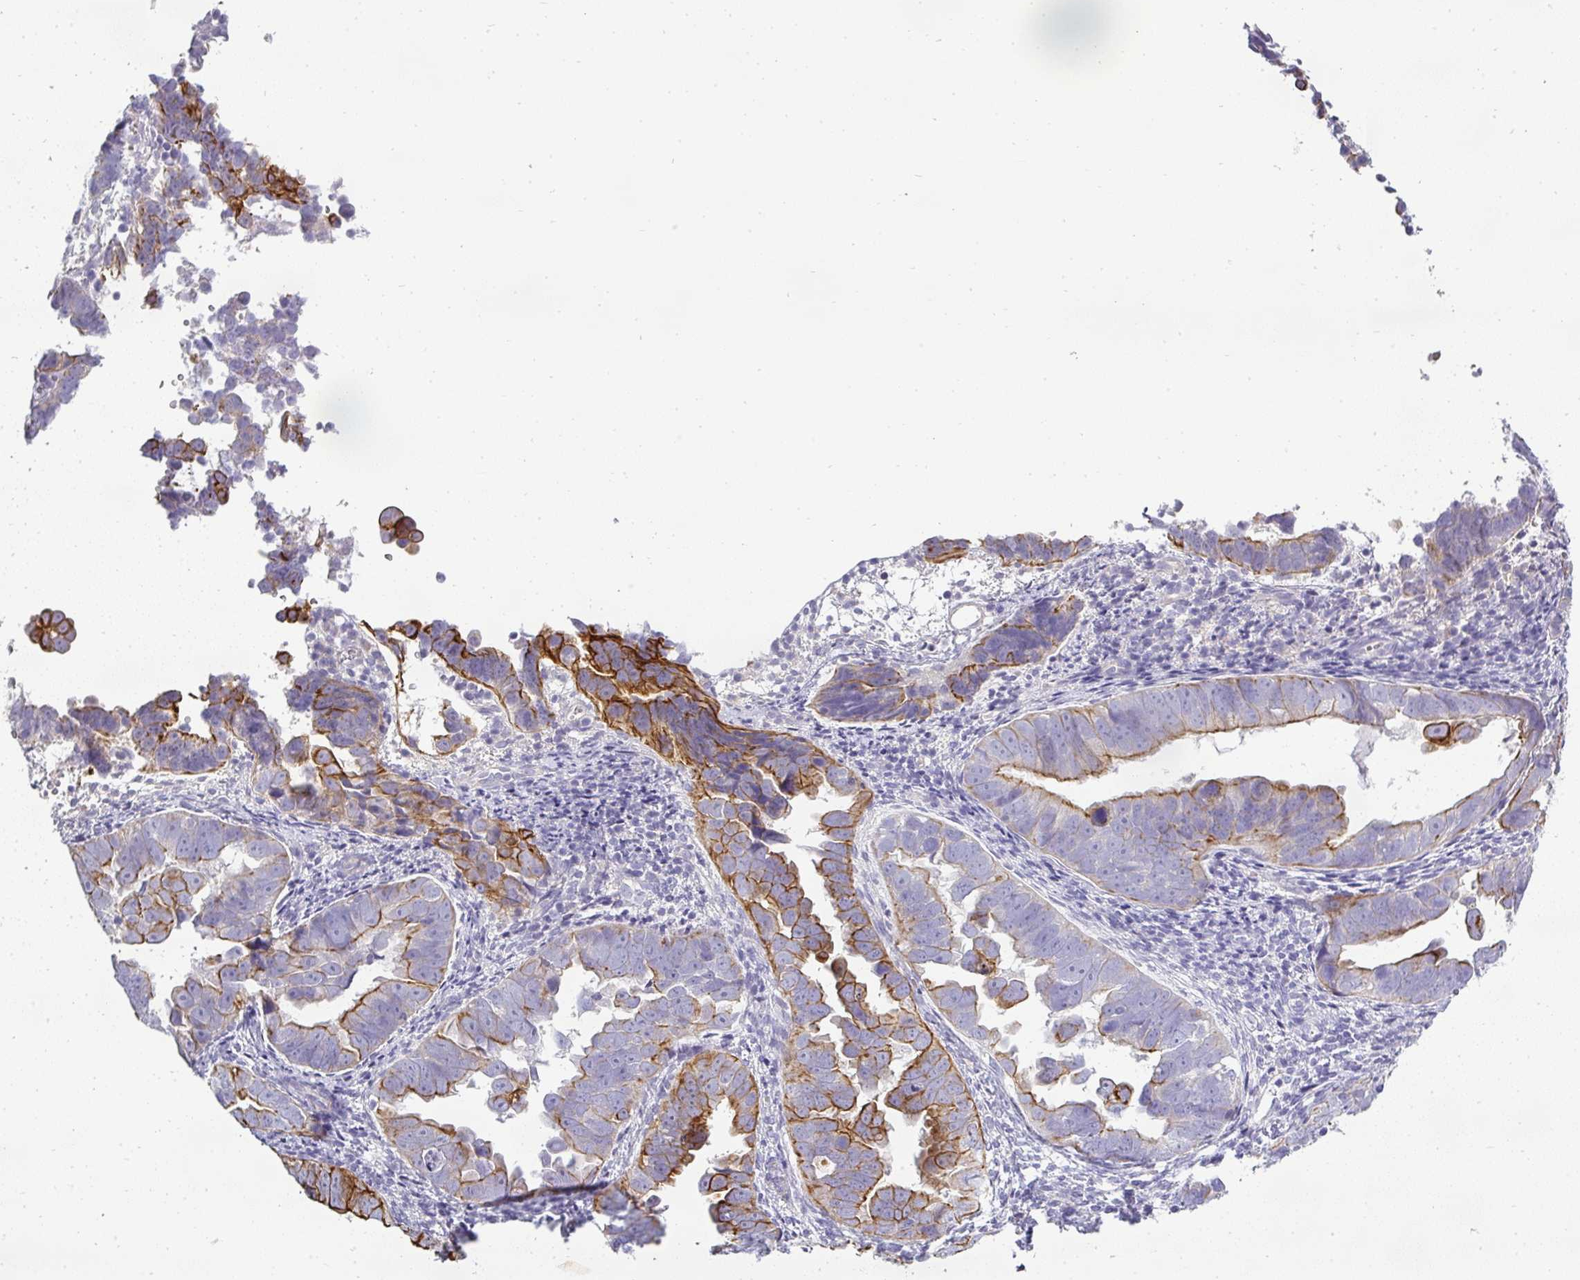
{"staining": {"intensity": "strong", "quantity": "<25%", "location": "cytoplasmic/membranous"}, "tissue": "endometrial cancer", "cell_type": "Tumor cells", "image_type": "cancer", "snomed": [{"axis": "morphology", "description": "Adenocarcinoma, NOS"}, {"axis": "topography", "description": "Endometrium"}], "caption": "This is an image of IHC staining of endometrial cancer (adenocarcinoma), which shows strong expression in the cytoplasmic/membranous of tumor cells.", "gene": "ASXL3", "patient": {"sex": "female", "age": 75}}